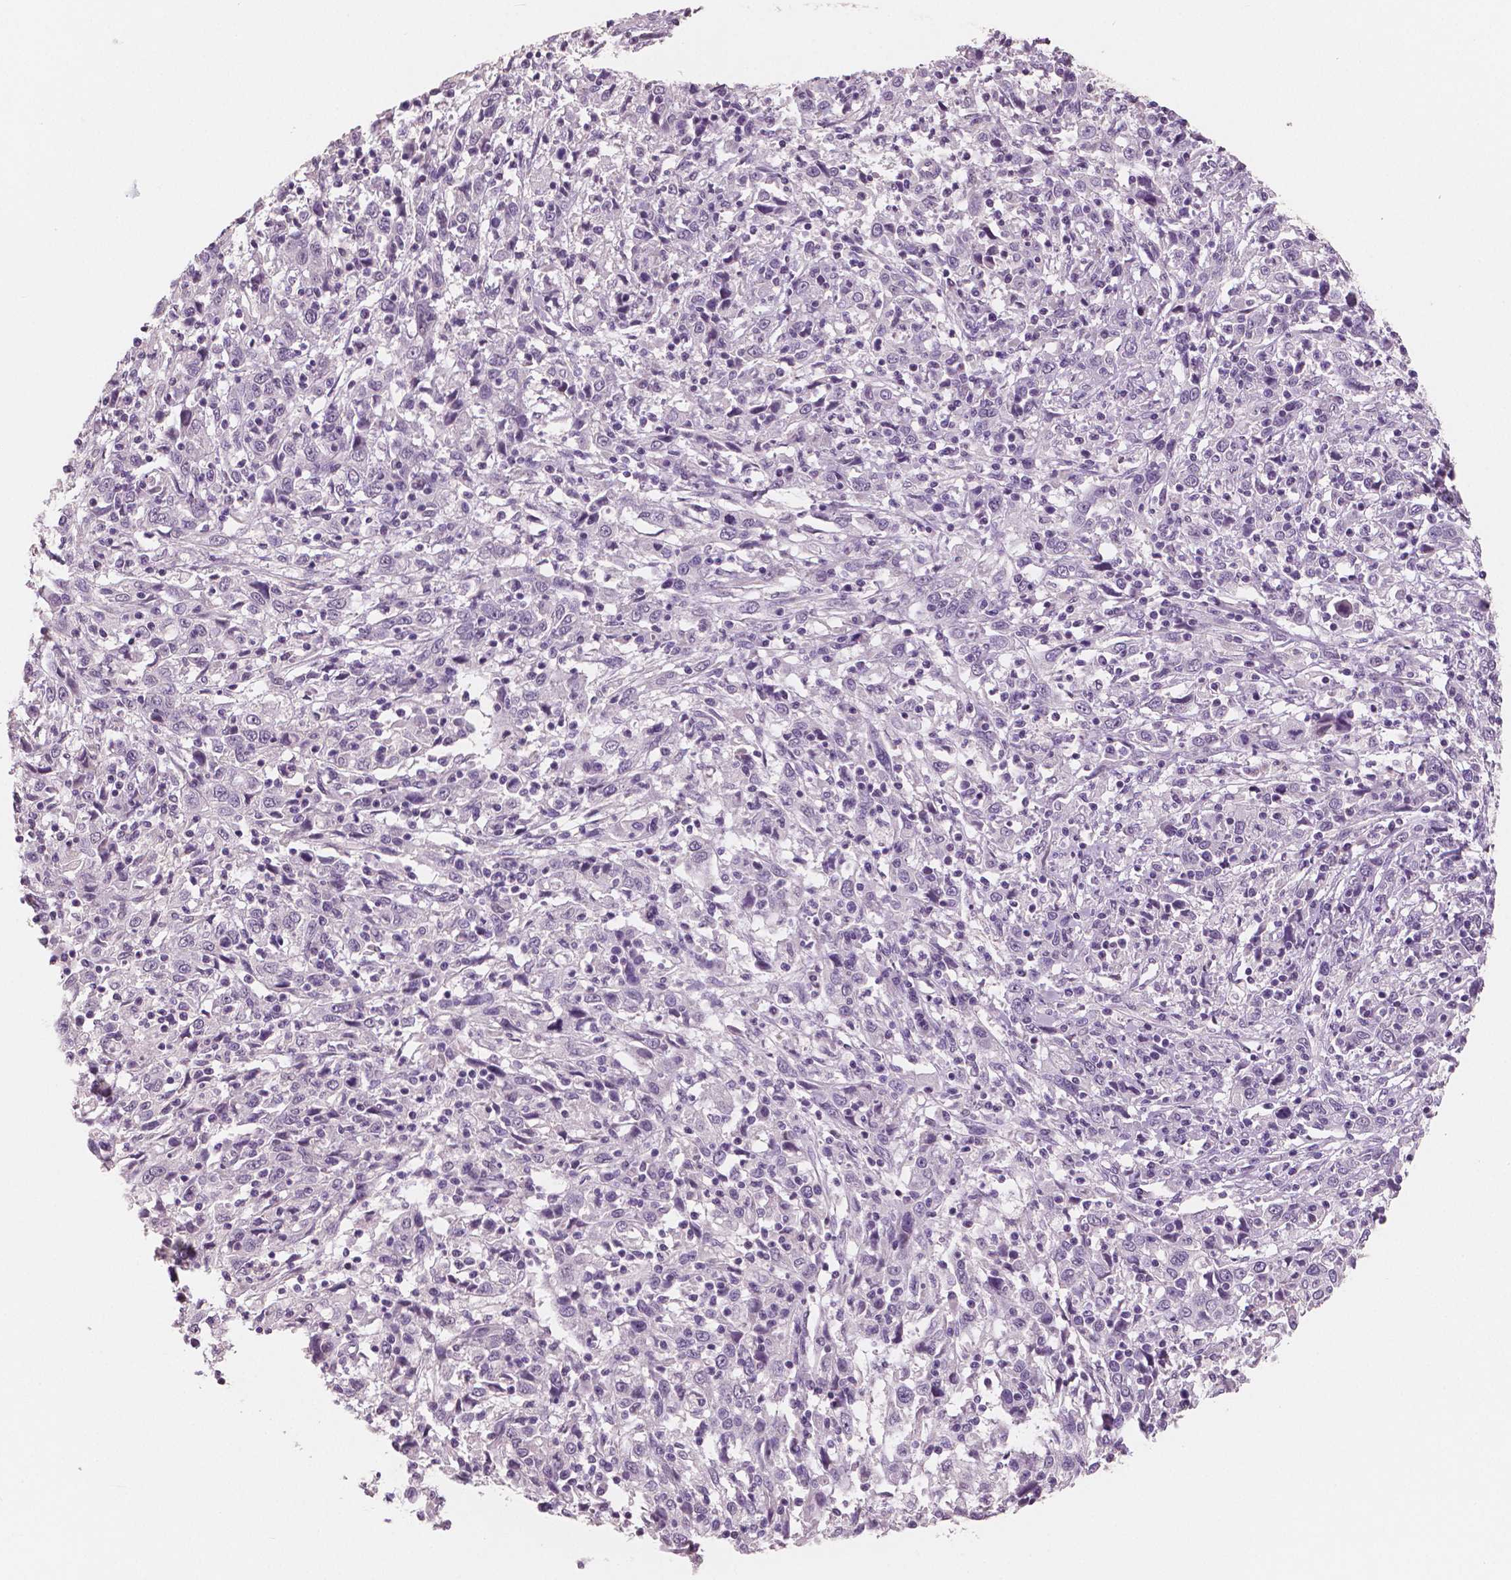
{"staining": {"intensity": "negative", "quantity": "none", "location": "none"}, "tissue": "cervical cancer", "cell_type": "Tumor cells", "image_type": "cancer", "snomed": [{"axis": "morphology", "description": "Squamous cell carcinoma, NOS"}, {"axis": "topography", "description": "Cervix"}], "caption": "There is no significant positivity in tumor cells of cervical cancer. (DAB immunohistochemistry (IHC) with hematoxylin counter stain).", "gene": "NECAB1", "patient": {"sex": "female", "age": 46}}